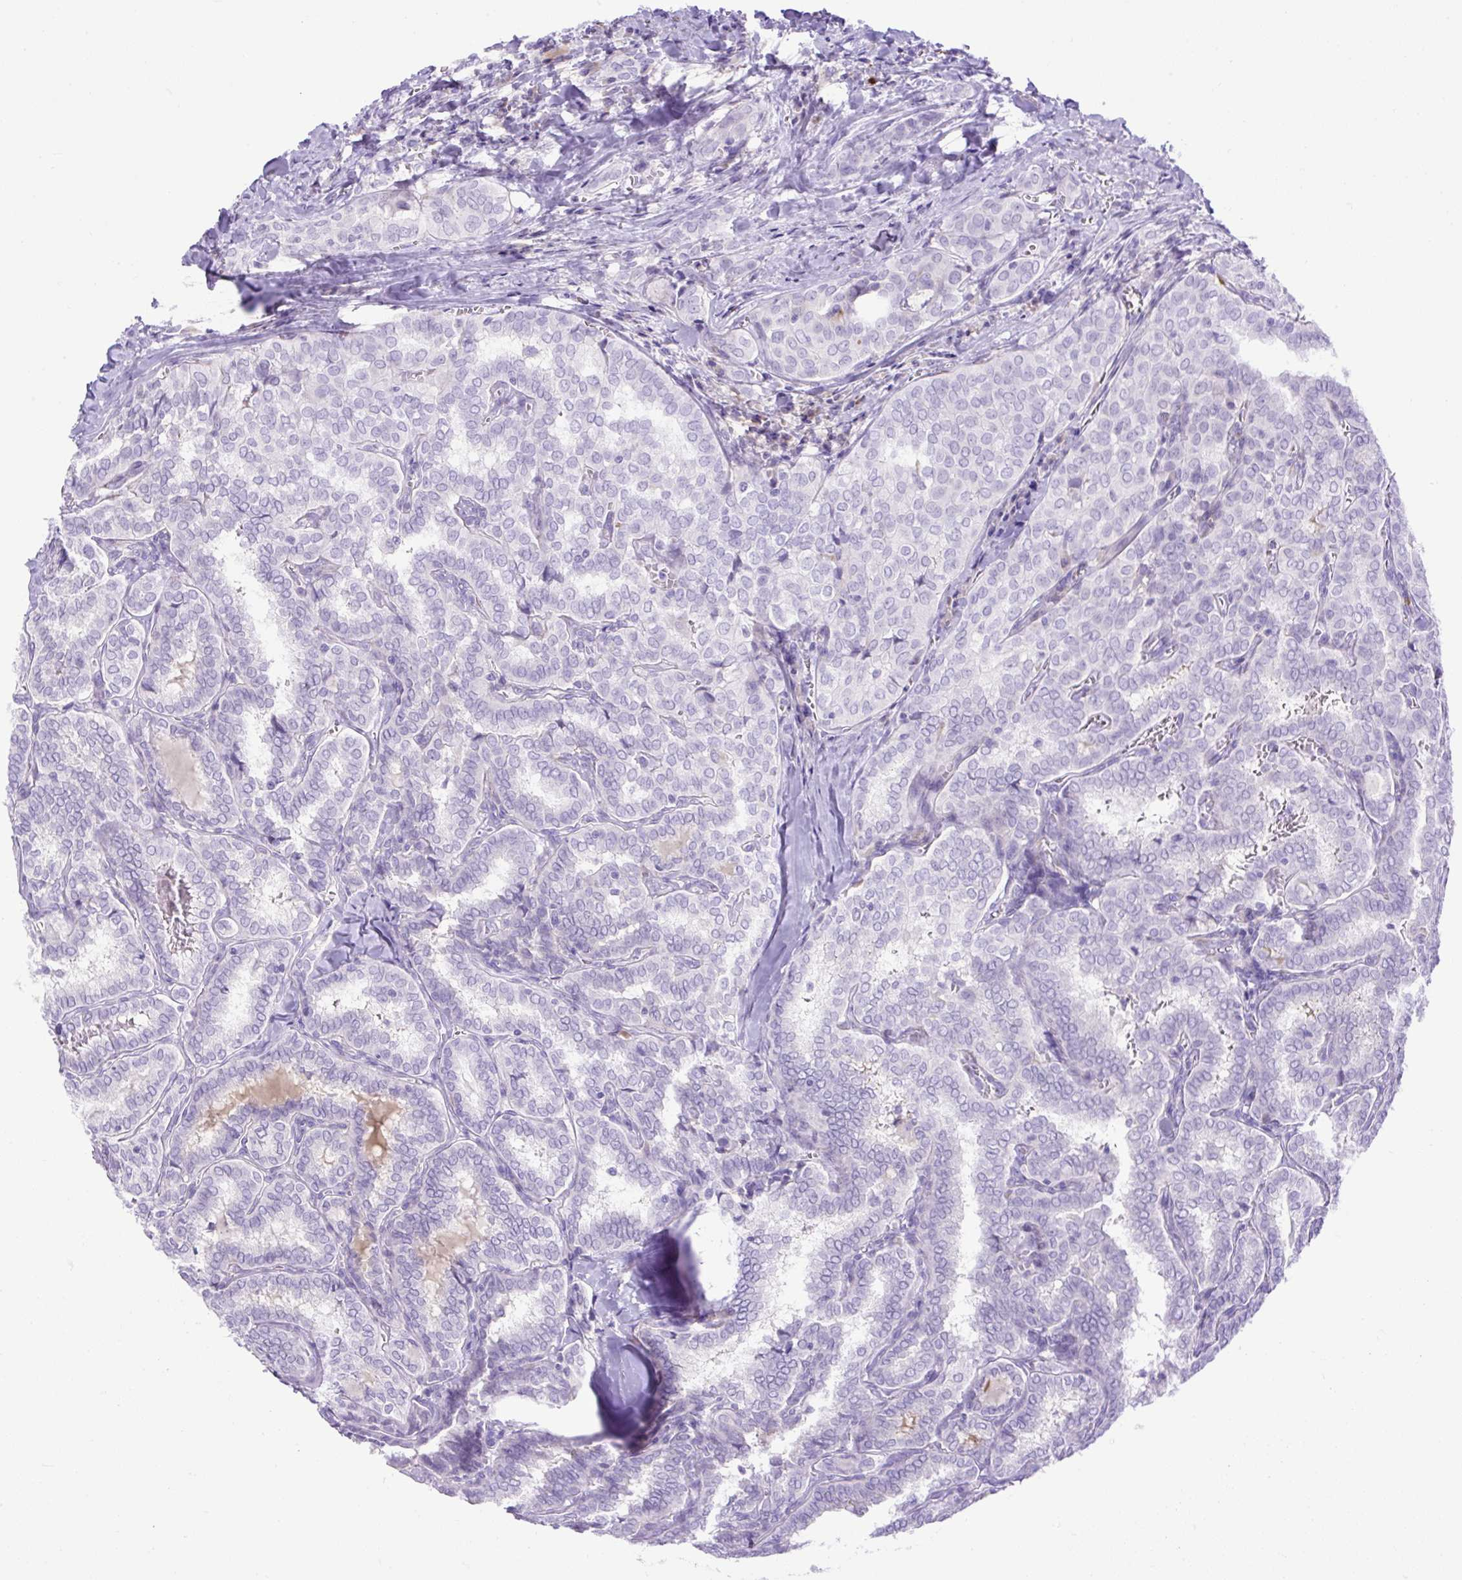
{"staining": {"intensity": "negative", "quantity": "none", "location": "none"}, "tissue": "thyroid cancer", "cell_type": "Tumor cells", "image_type": "cancer", "snomed": [{"axis": "morphology", "description": "Papillary adenocarcinoma, NOS"}, {"axis": "topography", "description": "Thyroid gland"}], "caption": "Tumor cells are negative for protein expression in human thyroid cancer (papillary adenocarcinoma).", "gene": "SPTBN5", "patient": {"sex": "female", "age": 30}}